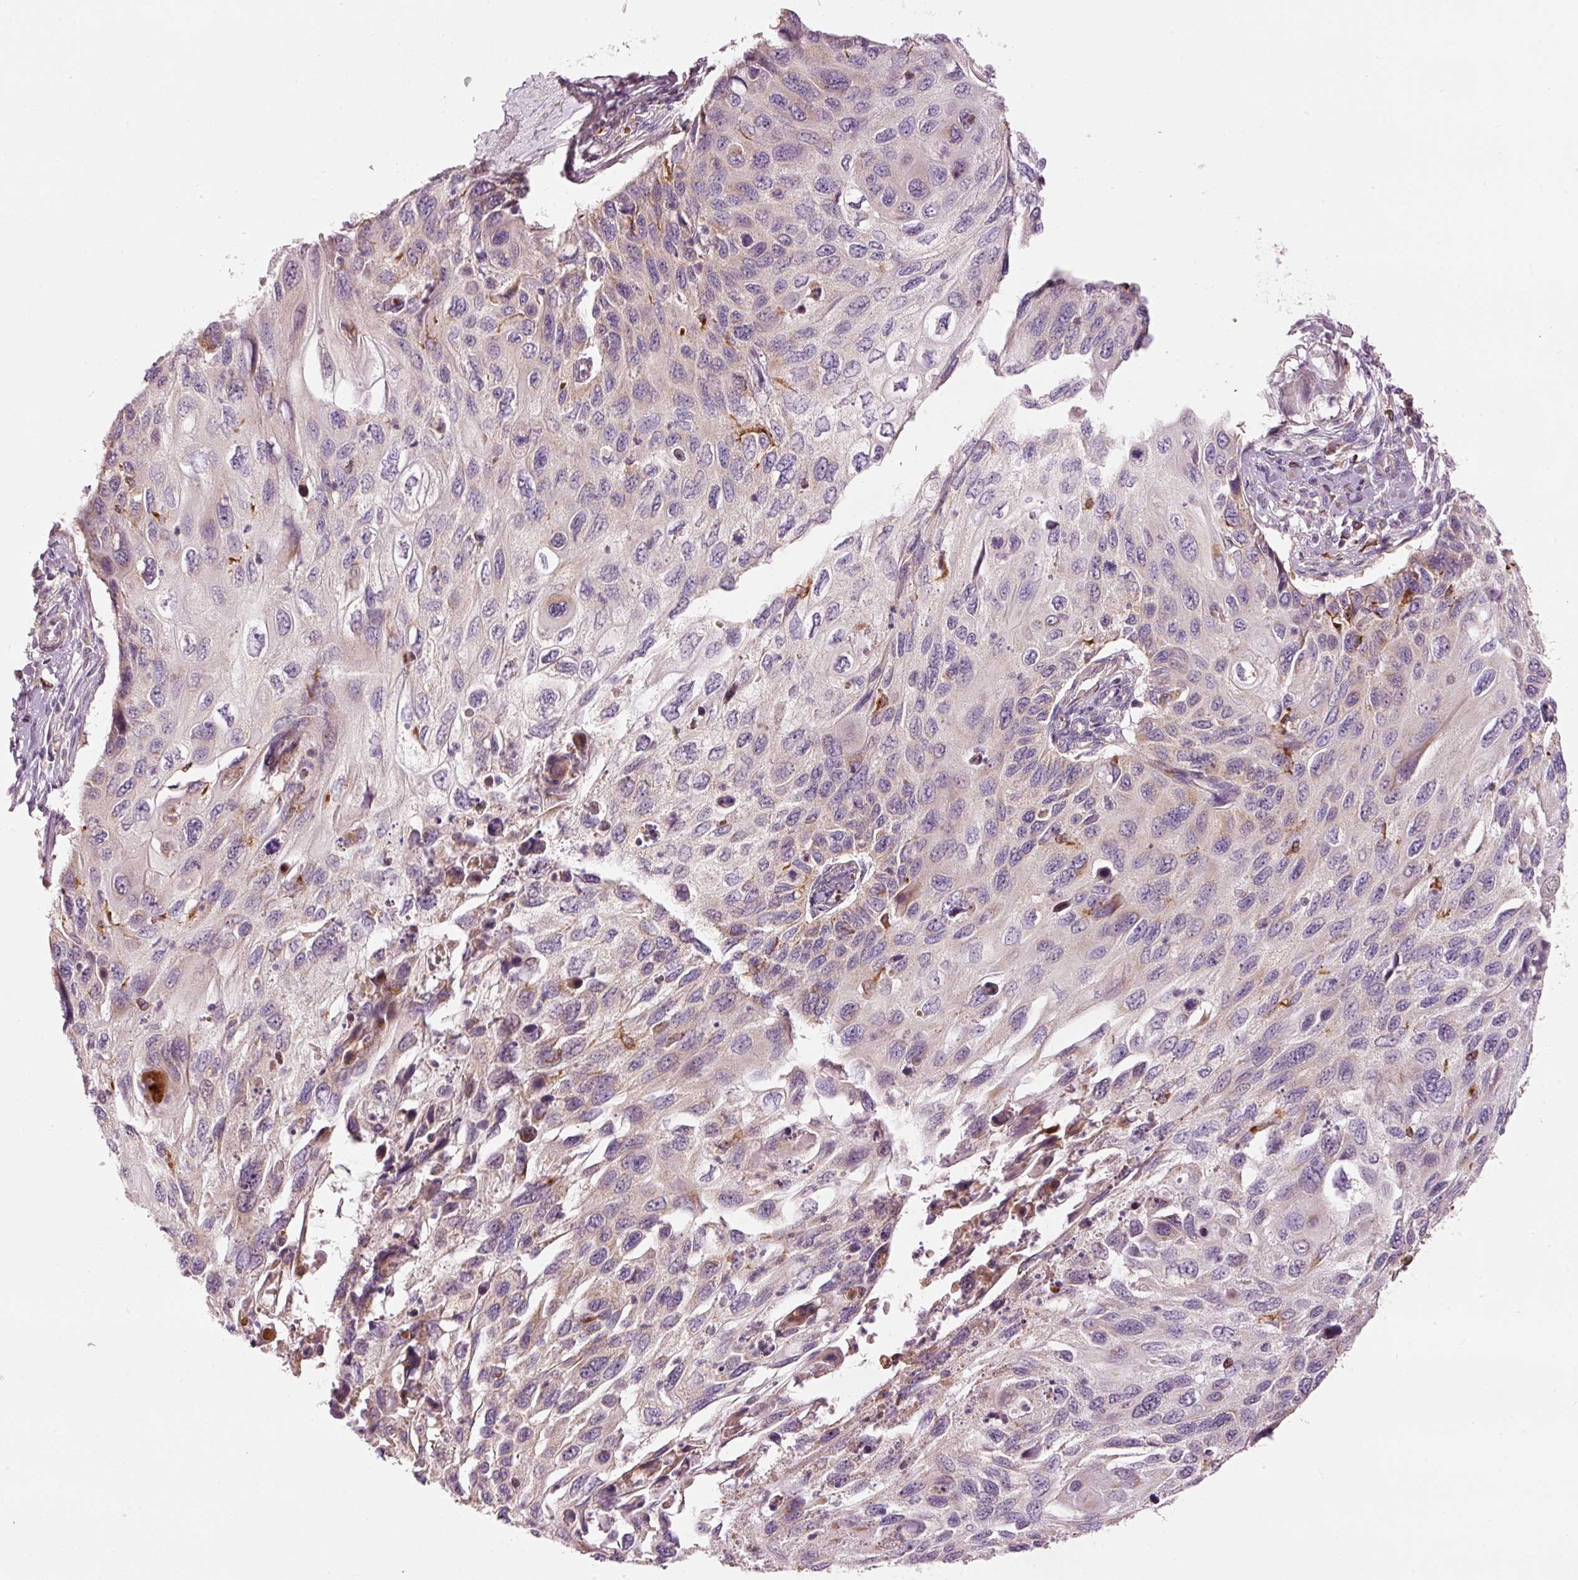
{"staining": {"intensity": "negative", "quantity": "none", "location": "none"}, "tissue": "cervical cancer", "cell_type": "Tumor cells", "image_type": "cancer", "snomed": [{"axis": "morphology", "description": "Squamous cell carcinoma, NOS"}, {"axis": "topography", "description": "Cervix"}], "caption": "Immunohistochemistry (IHC) micrograph of human cervical squamous cell carcinoma stained for a protein (brown), which displays no staining in tumor cells.", "gene": "KLHL21", "patient": {"sex": "female", "age": 70}}